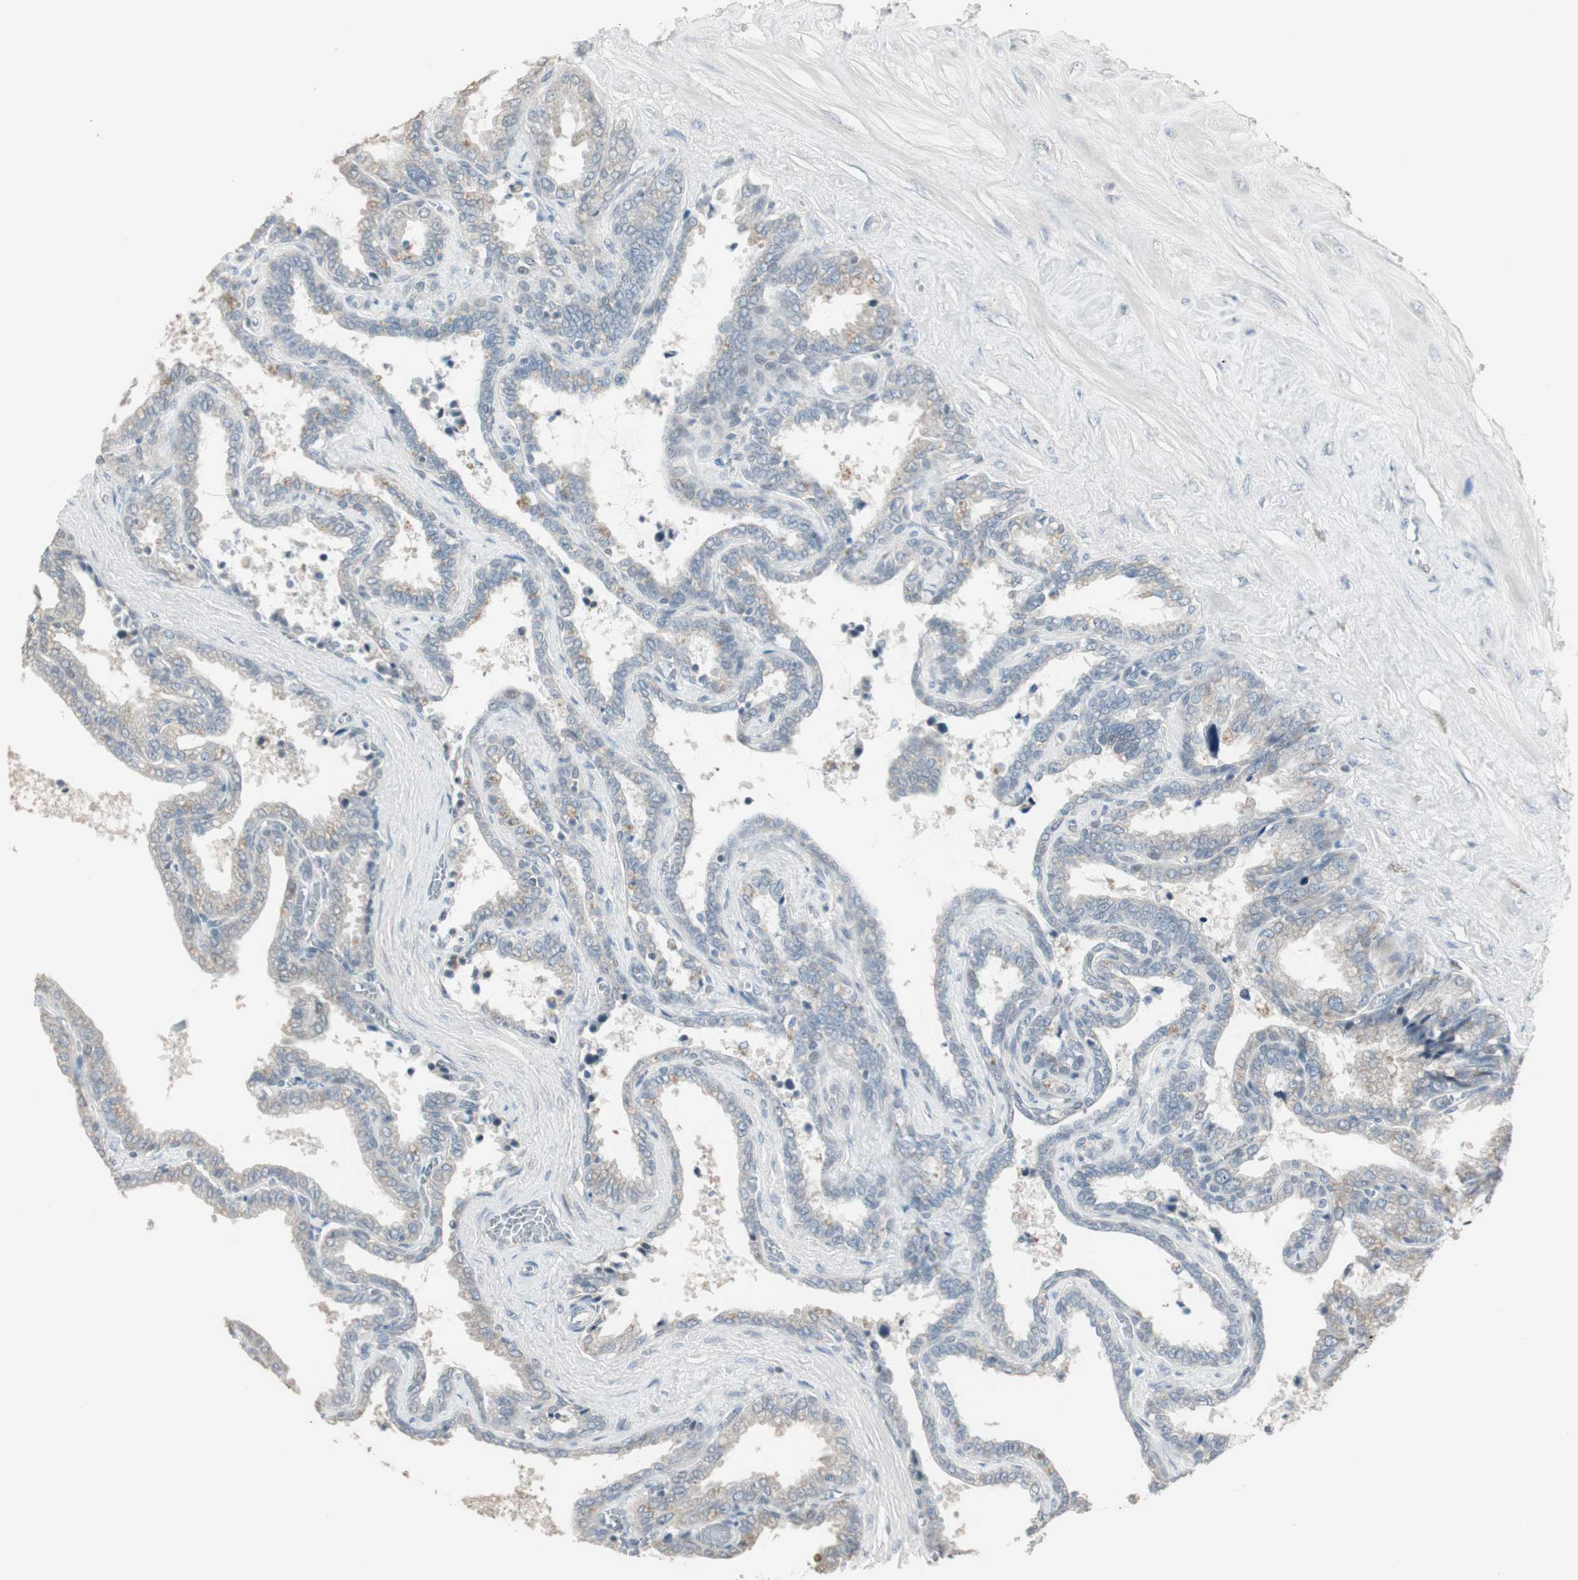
{"staining": {"intensity": "moderate", "quantity": "<25%", "location": "cytoplasmic/membranous"}, "tissue": "seminal vesicle", "cell_type": "Glandular cells", "image_type": "normal", "snomed": [{"axis": "morphology", "description": "Normal tissue, NOS"}, {"axis": "topography", "description": "Seminal veicle"}], "caption": "Seminal vesicle stained for a protein demonstrates moderate cytoplasmic/membranous positivity in glandular cells. (Stains: DAB in brown, nuclei in blue, Microscopy: brightfield microscopy at high magnification).", "gene": "PDZK1", "patient": {"sex": "male", "age": 46}}